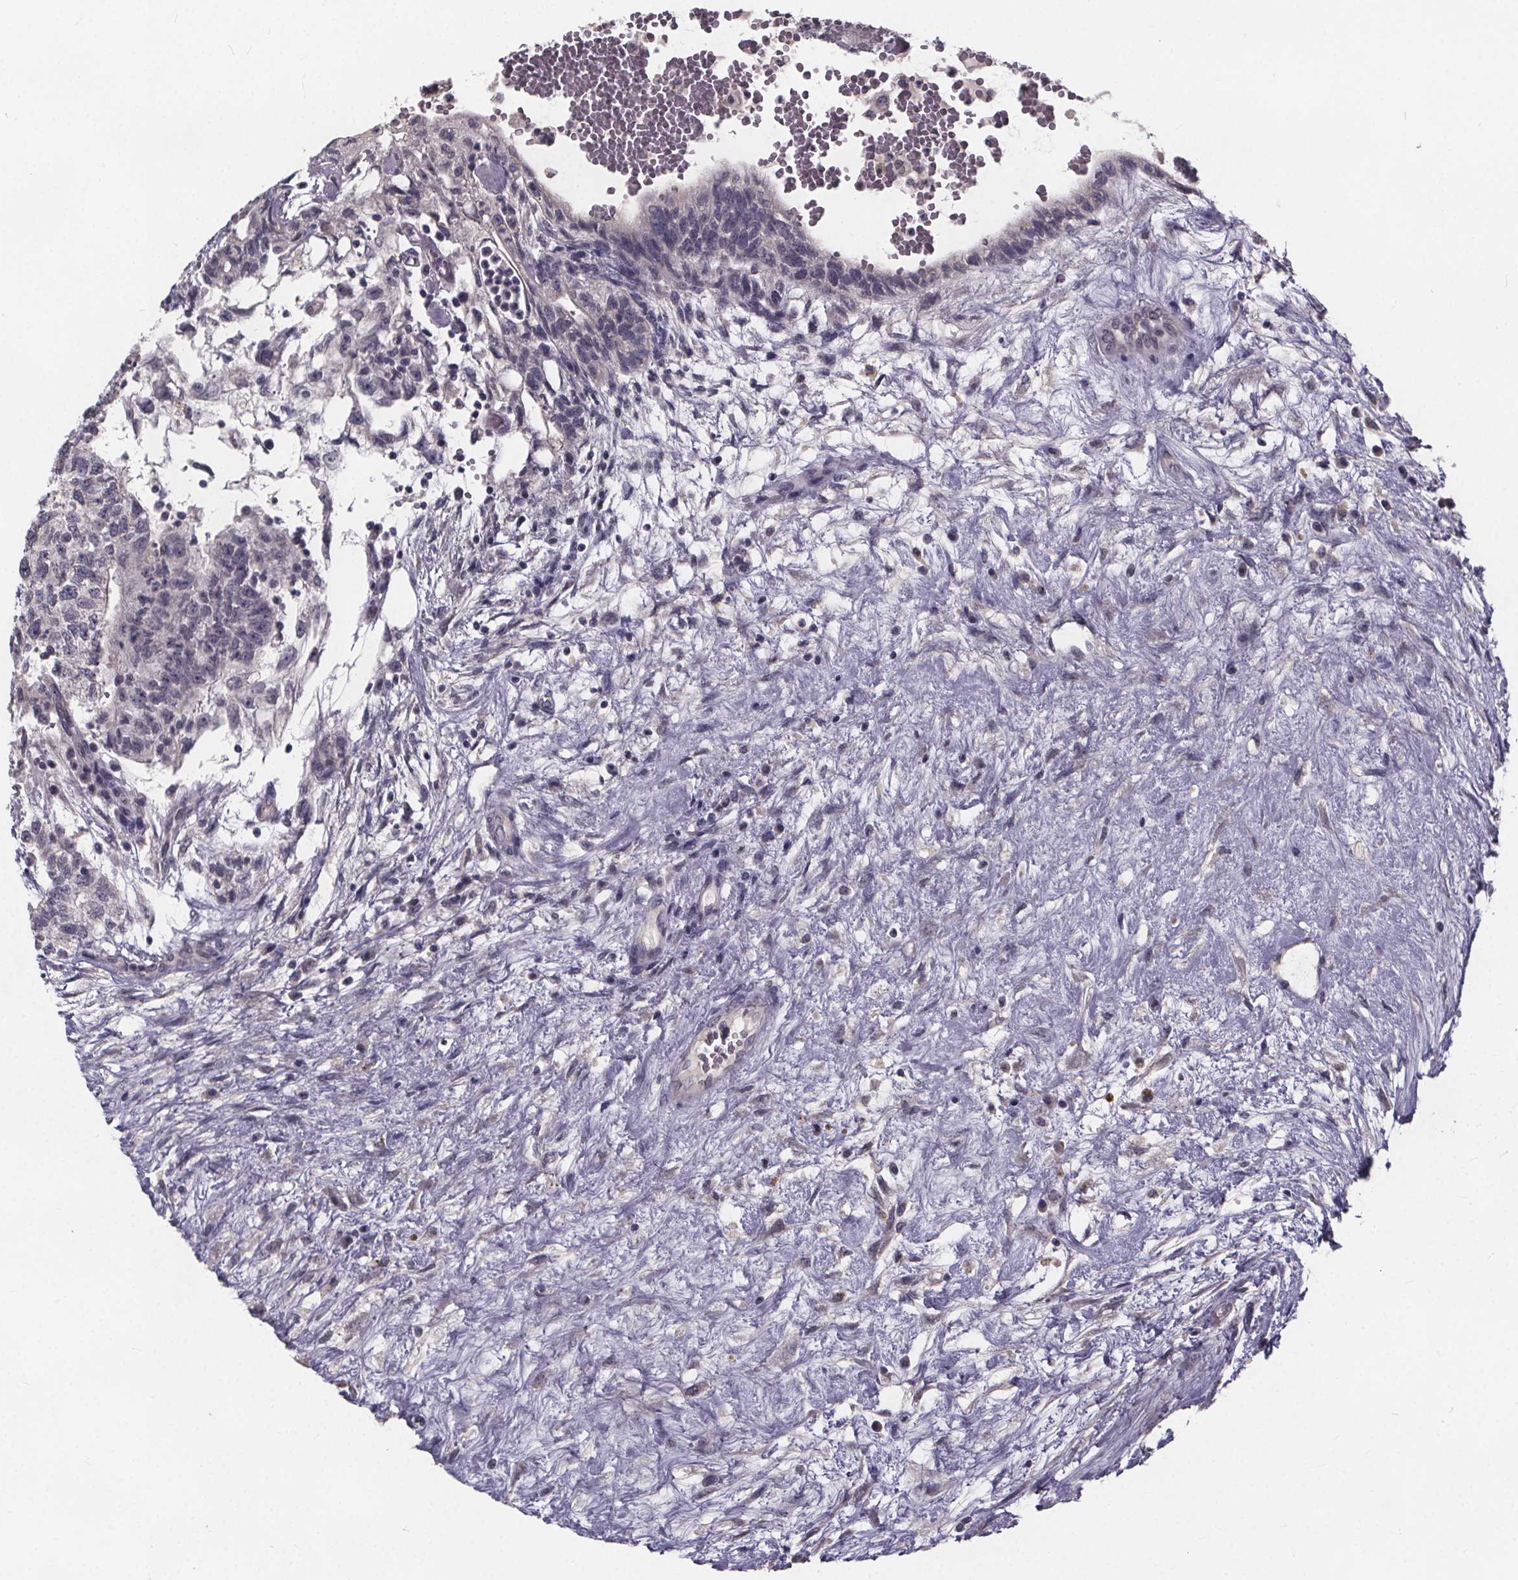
{"staining": {"intensity": "negative", "quantity": "none", "location": "none"}, "tissue": "testis cancer", "cell_type": "Tumor cells", "image_type": "cancer", "snomed": [{"axis": "morphology", "description": "Normal tissue, NOS"}, {"axis": "morphology", "description": "Carcinoma, Embryonal, NOS"}, {"axis": "topography", "description": "Testis"}], "caption": "Testis embryonal carcinoma was stained to show a protein in brown. There is no significant expression in tumor cells.", "gene": "FAM181B", "patient": {"sex": "male", "age": 32}}